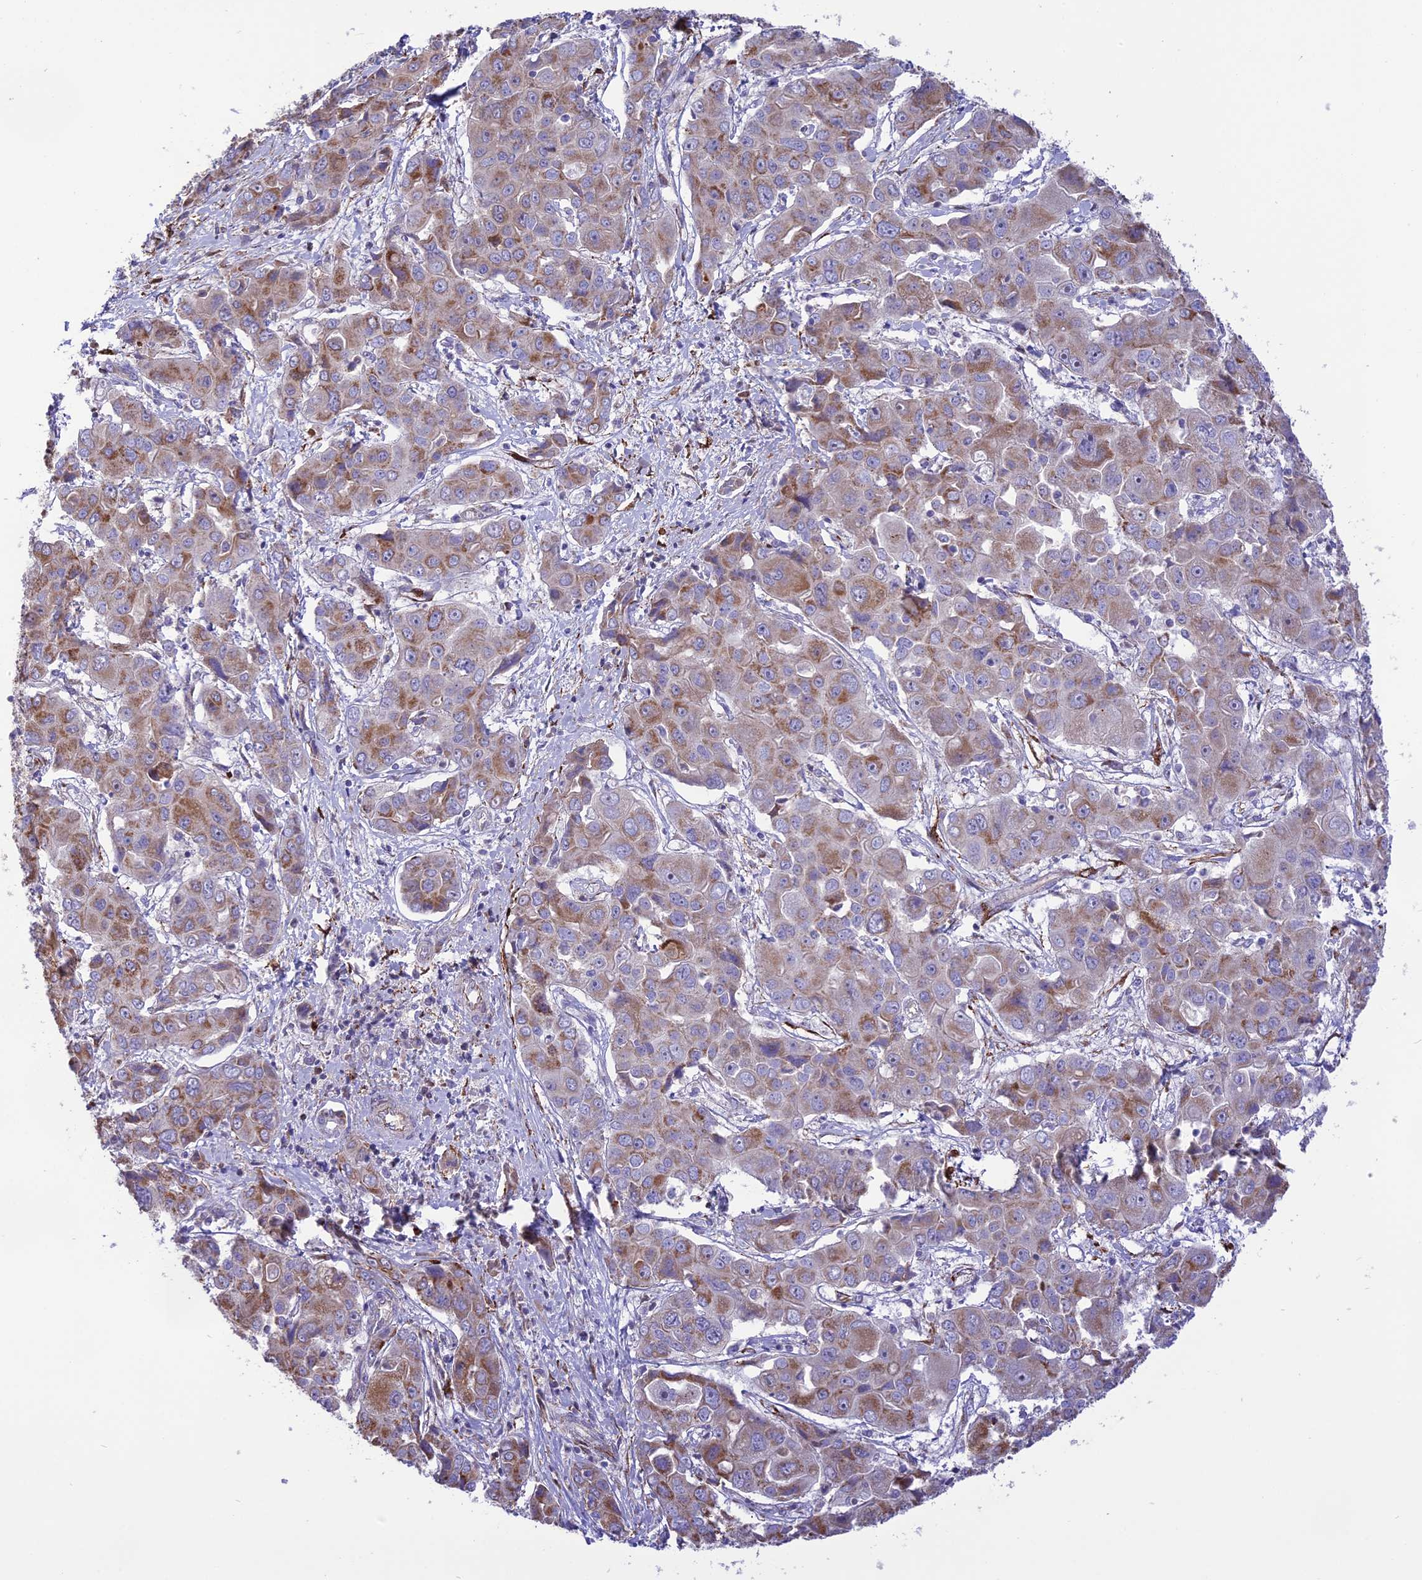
{"staining": {"intensity": "moderate", "quantity": "25%-75%", "location": "cytoplasmic/membranous"}, "tissue": "liver cancer", "cell_type": "Tumor cells", "image_type": "cancer", "snomed": [{"axis": "morphology", "description": "Cholangiocarcinoma"}, {"axis": "topography", "description": "Liver"}], "caption": "Liver cancer tissue shows moderate cytoplasmic/membranous positivity in approximately 25%-75% of tumor cells", "gene": "DOC2B", "patient": {"sex": "male", "age": 67}}